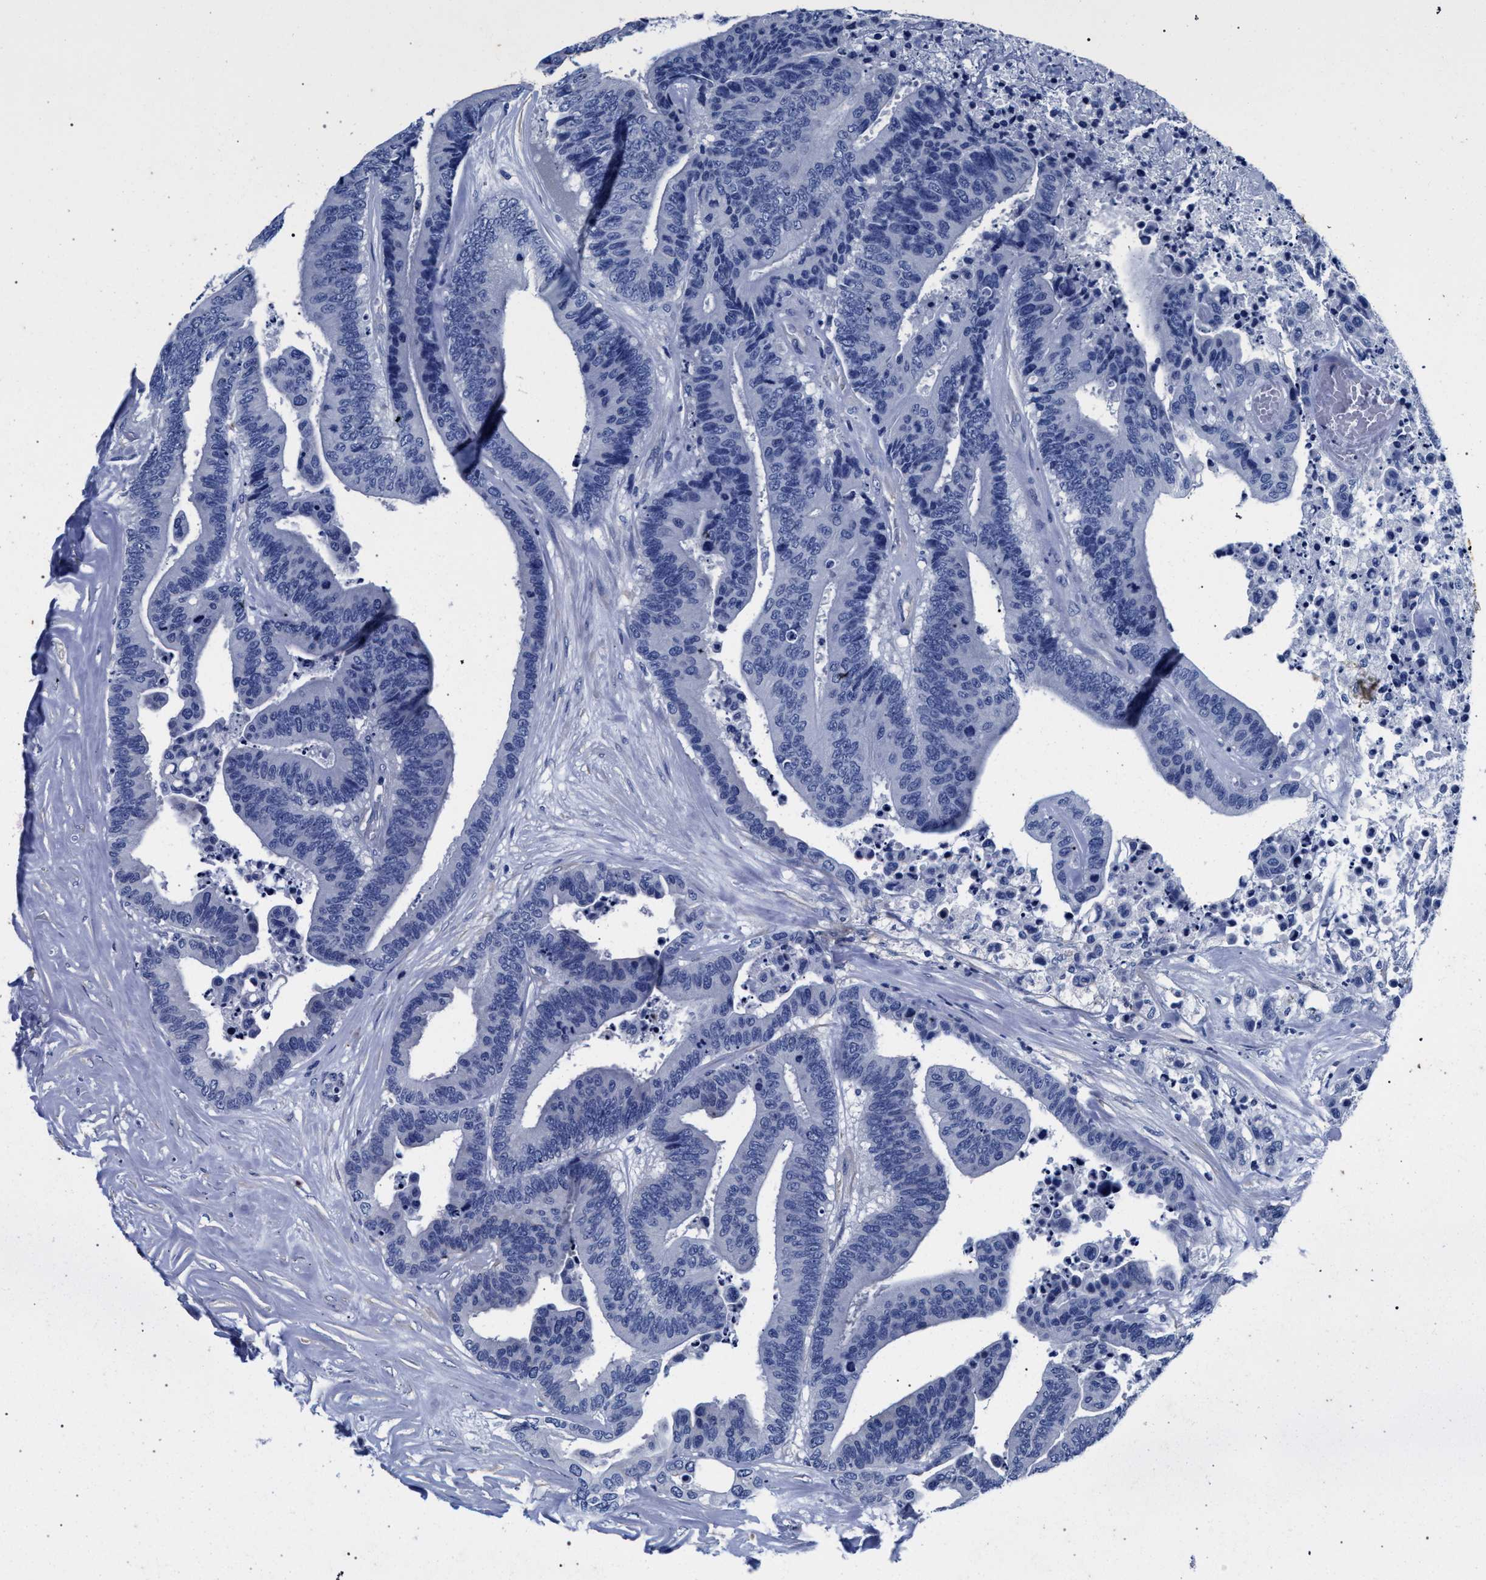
{"staining": {"intensity": "negative", "quantity": "none", "location": "none"}, "tissue": "colorectal cancer", "cell_type": "Tumor cells", "image_type": "cancer", "snomed": [{"axis": "morphology", "description": "Normal tissue, NOS"}, {"axis": "morphology", "description": "Adenocarcinoma, NOS"}, {"axis": "topography", "description": "Colon"}], "caption": "Immunohistochemical staining of human colorectal adenocarcinoma demonstrates no significant staining in tumor cells.", "gene": "AKAP4", "patient": {"sex": "male", "age": 82}}